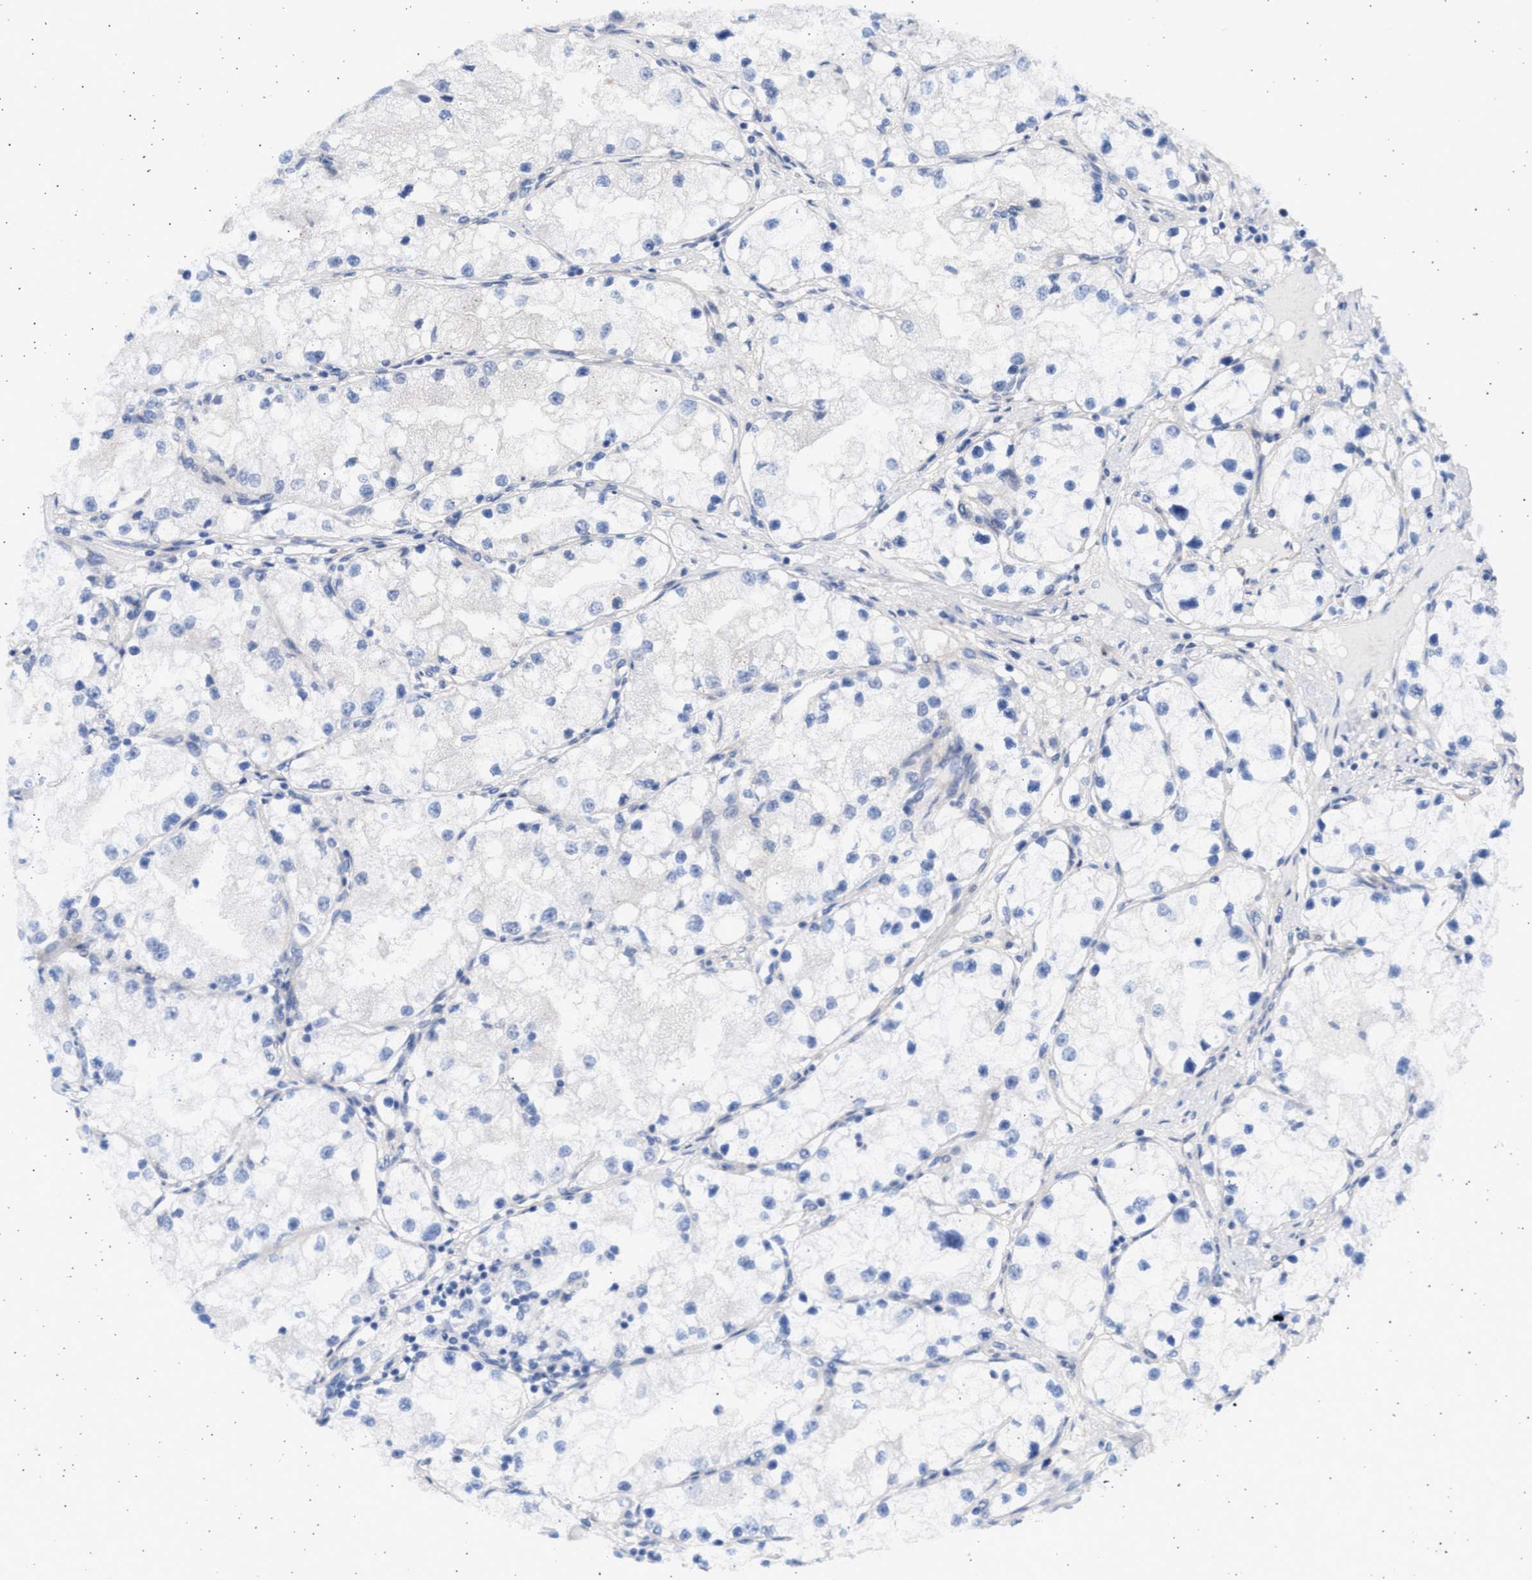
{"staining": {"intensity": "negative", "quantity": "none", "location": "none"}, "tissue": "renal cancer", "cell_type": "Tumor cells", "image_type": "cancer", "snomed": [{"axis": "morphology", "description": "Adenocarcinoma, NOS"}, {"axis": "topography", "description": "Kidney"}], "caption": "Immunohistochemistry of renal adenocarcinoma demonstrates no positivity in tumor cells.", "gene": "NBR1", "patient": {"sex": "male", "age": 68}}